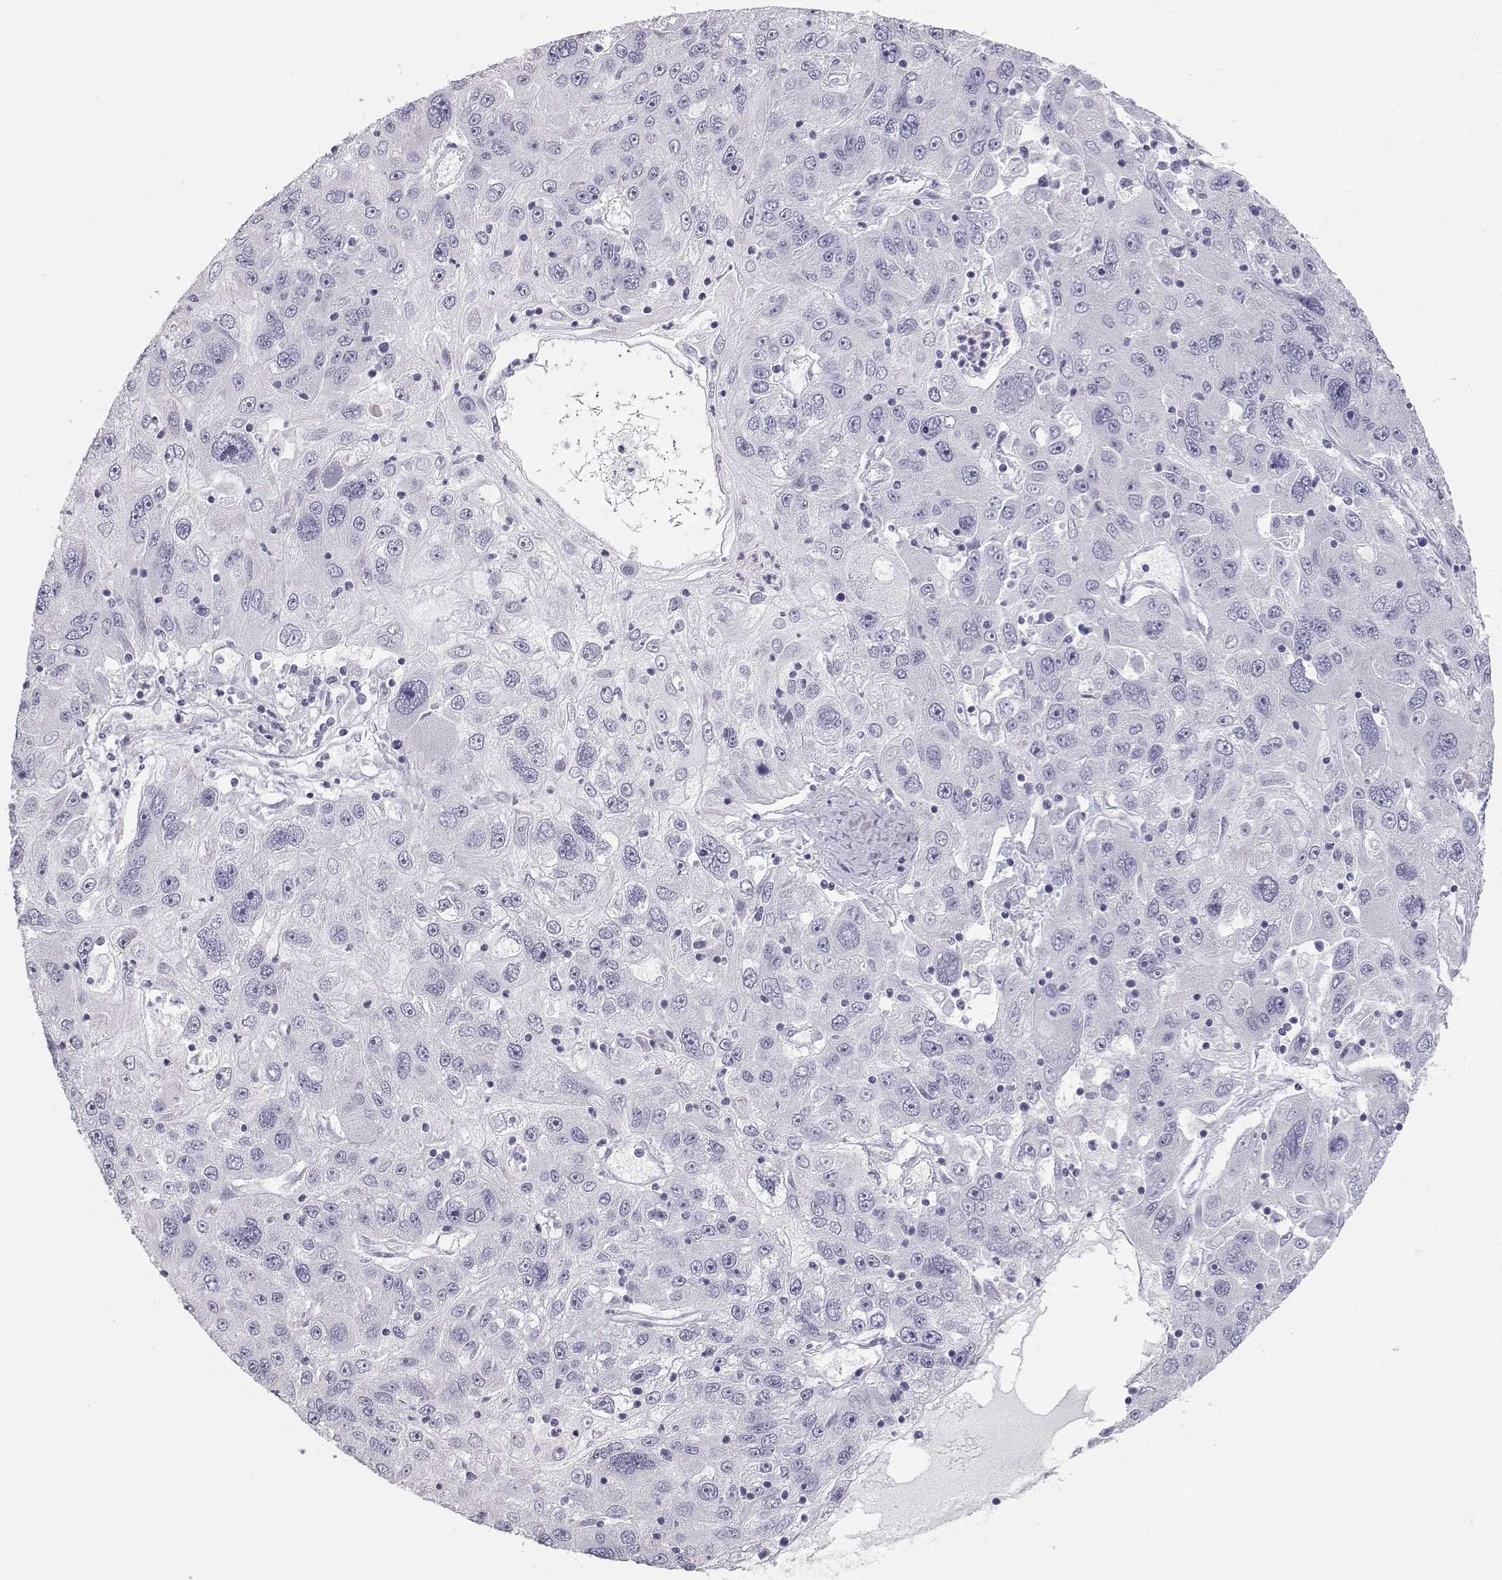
{"staining": {"intensity": "negative", "quantity": "none", "location": "none"}, "tissue": "stomach cancer", "cell_type": "Tumor cells", "image_type": "cancer", "snomed": [{"axis": "morphology", "description": "Adenocarcinoma, NOS"}, {"axis": "topography", "description": "Stomach"}], "caption": "A high-resolution image shows immunohistochemistry staining of adenocarcinoma (stomach), which shows no significant staining in tumor cells.", "gene": "TKTL1", "patient": {"sex": "male", "age": 56}}